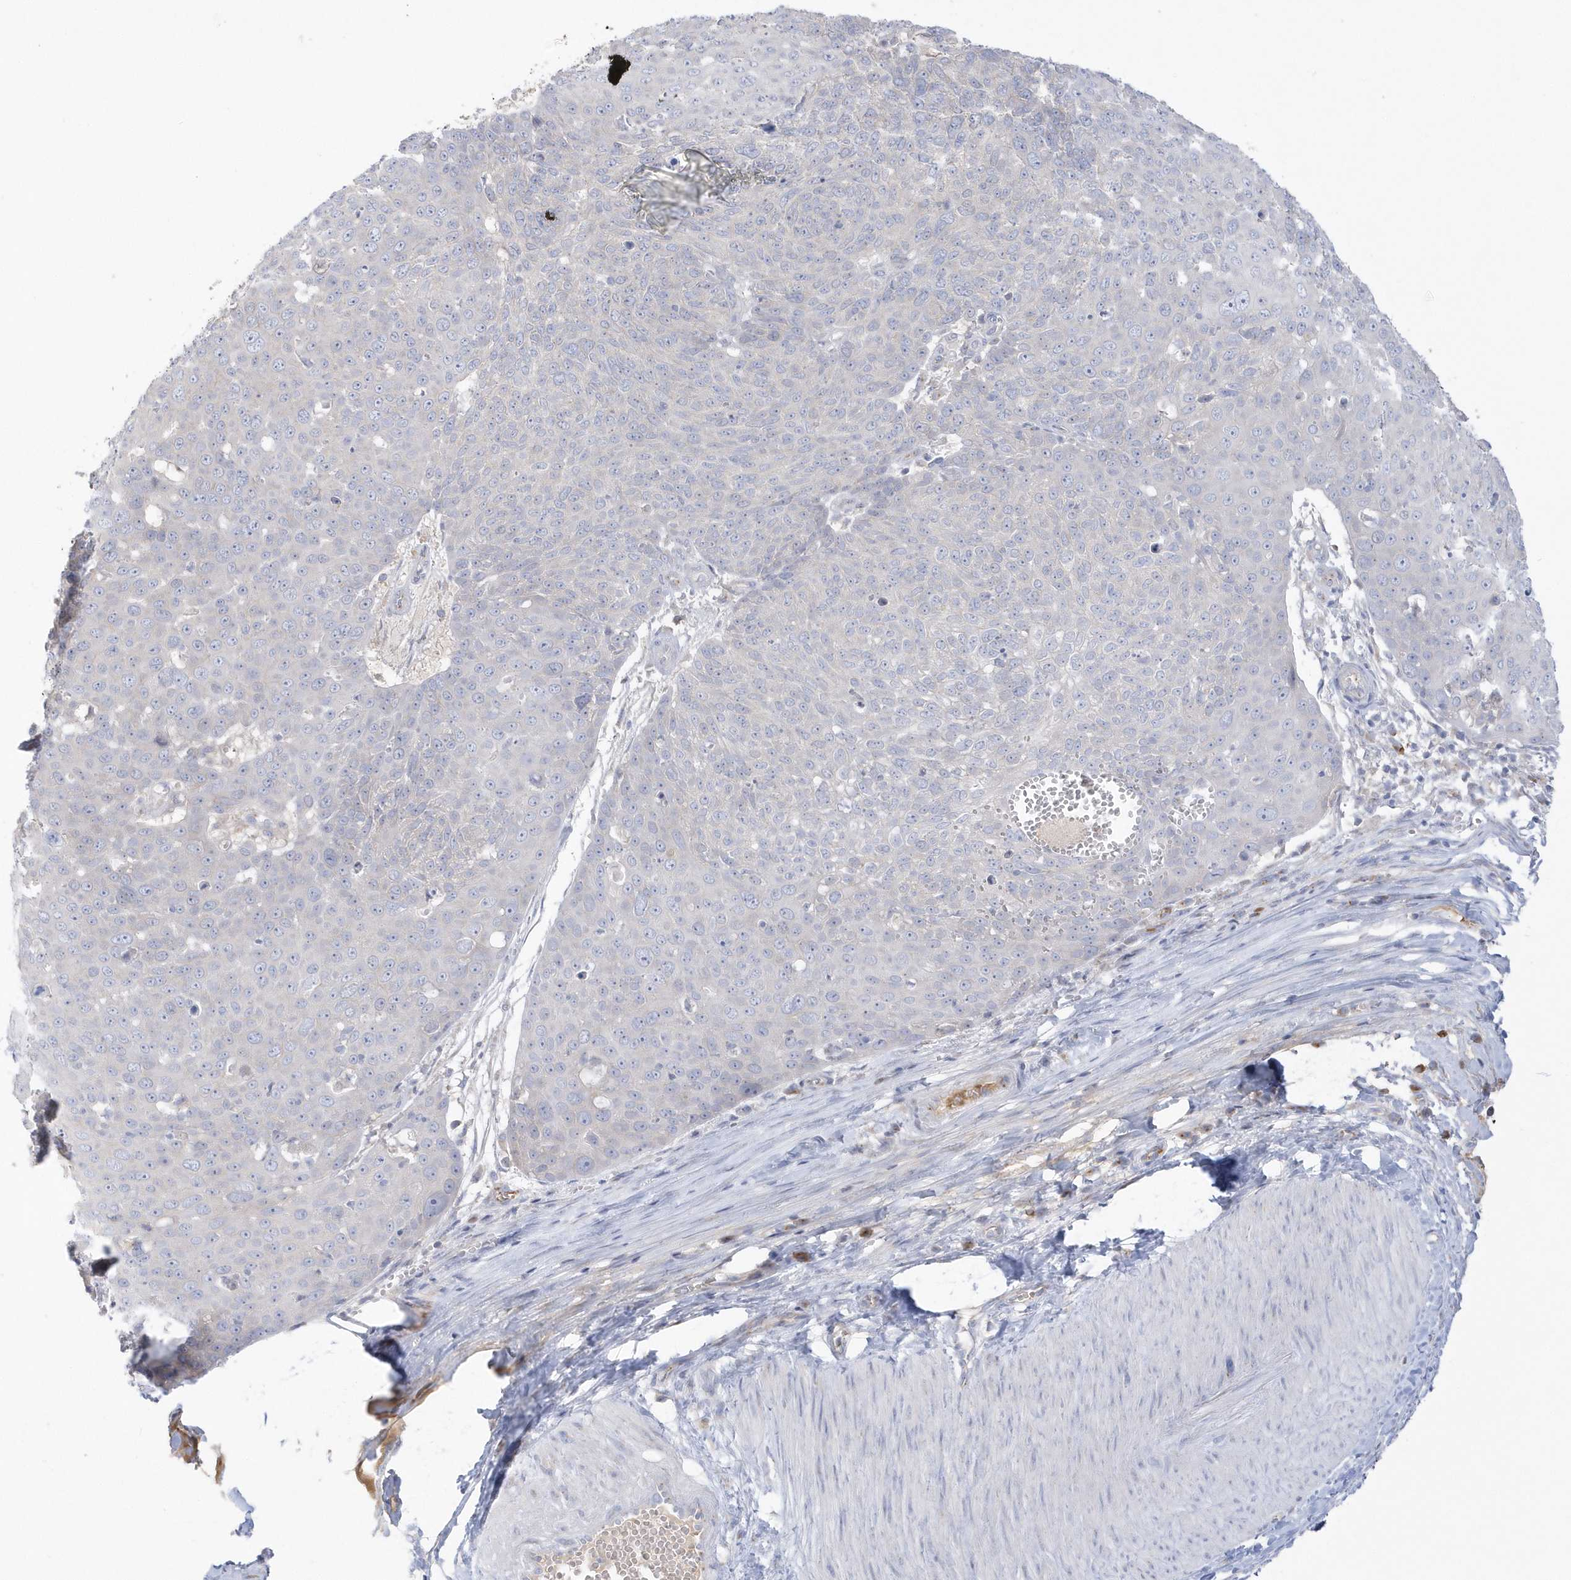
{"staining": {"intensity": "negative", "quantity": "none", "location": "none"}, "tissue": "skin cancer", "cell_type": "Tumor cells", "image_type": "cancer", "snomed": [{"axis": "morphology", "description": "Squamous cell carcinoma, NOS"}, {"axis": "topography", "description": "Skin"}], "caption": "Image shows no significant protein staining in tumor cells of skin cancer (squamous cell carcinoma).", "gene": "SEMA3D", "patient": {"sex": "male", "age": 71}}